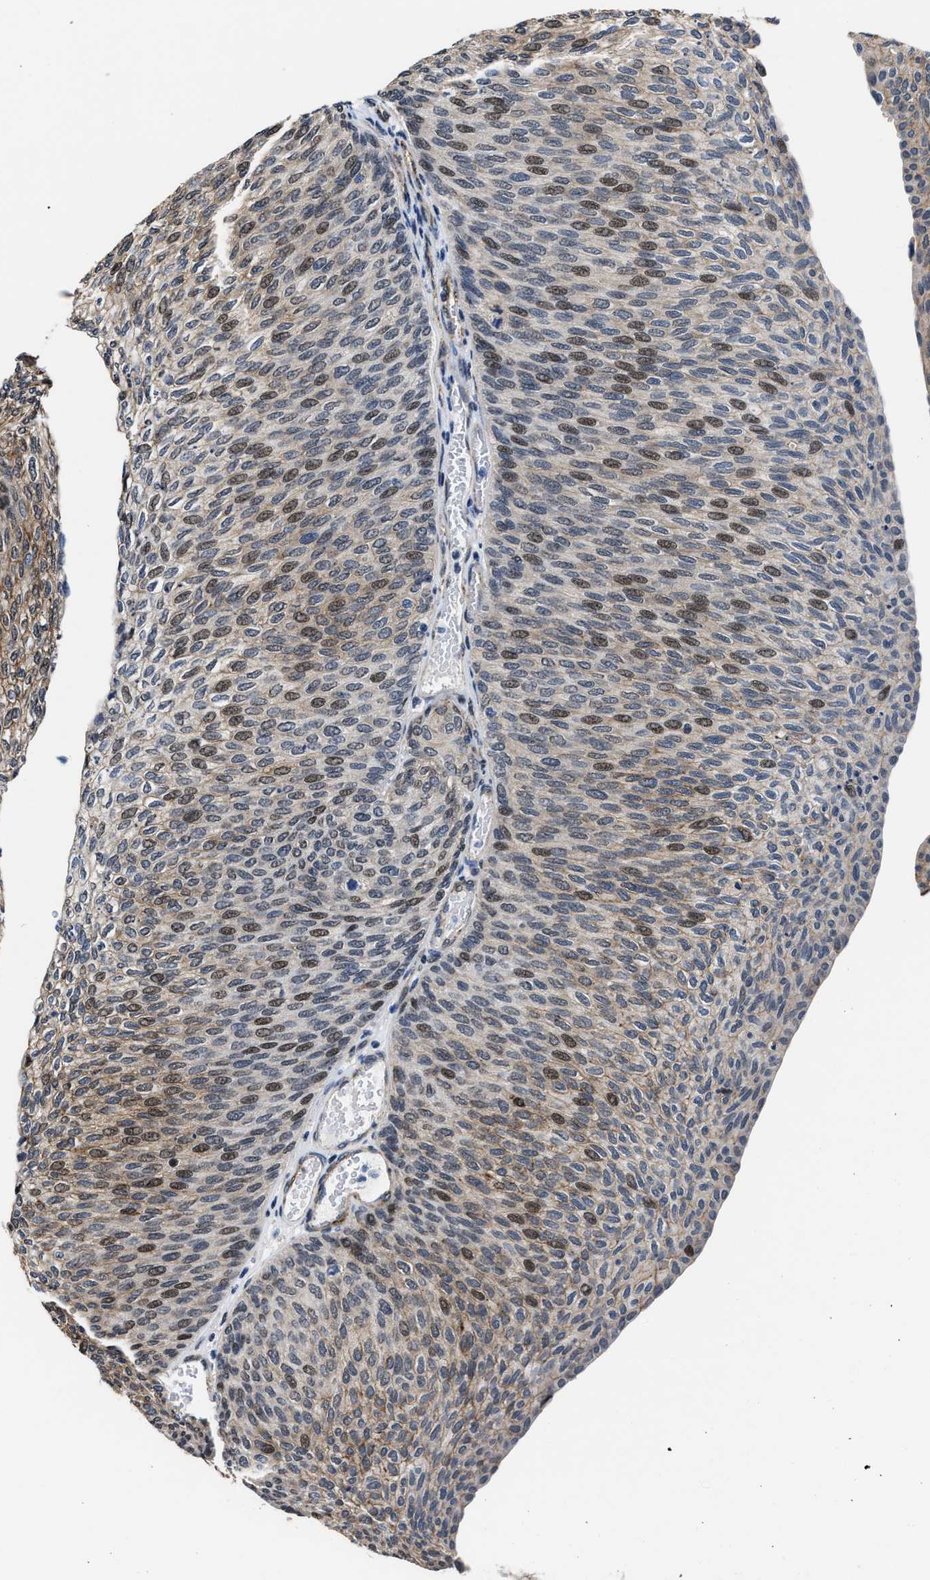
{"staining": {"intensity": "moderate", "quantity": ">75%", "location": "cytoplasmic/membranous,nuclear"}, "tissue": "urothelial cancer", "cell_type": "Tumor cells", "image_type": "cancer", "snomed": [{"axis": "morphology", "description": "Urothelial carcinoma, Low grade"}, {"axis": "topography", "description": "Urinary bladder"}], "caption": "Urothelial cancer was stained to show a protein in brown. There is medium levels of moderate cytoplasmic/membranous and nuclear staining in about >75% of tumor cells. The staining was performed using DAB (3,3'-diaminobenzidine) to visualize the protein expression in brown, while the nuclei were stained in blue with hematoxylin (Magnification: 20x).", "gene": "MARCKSL1", "patient": {"sex": "female", "age": 79}}